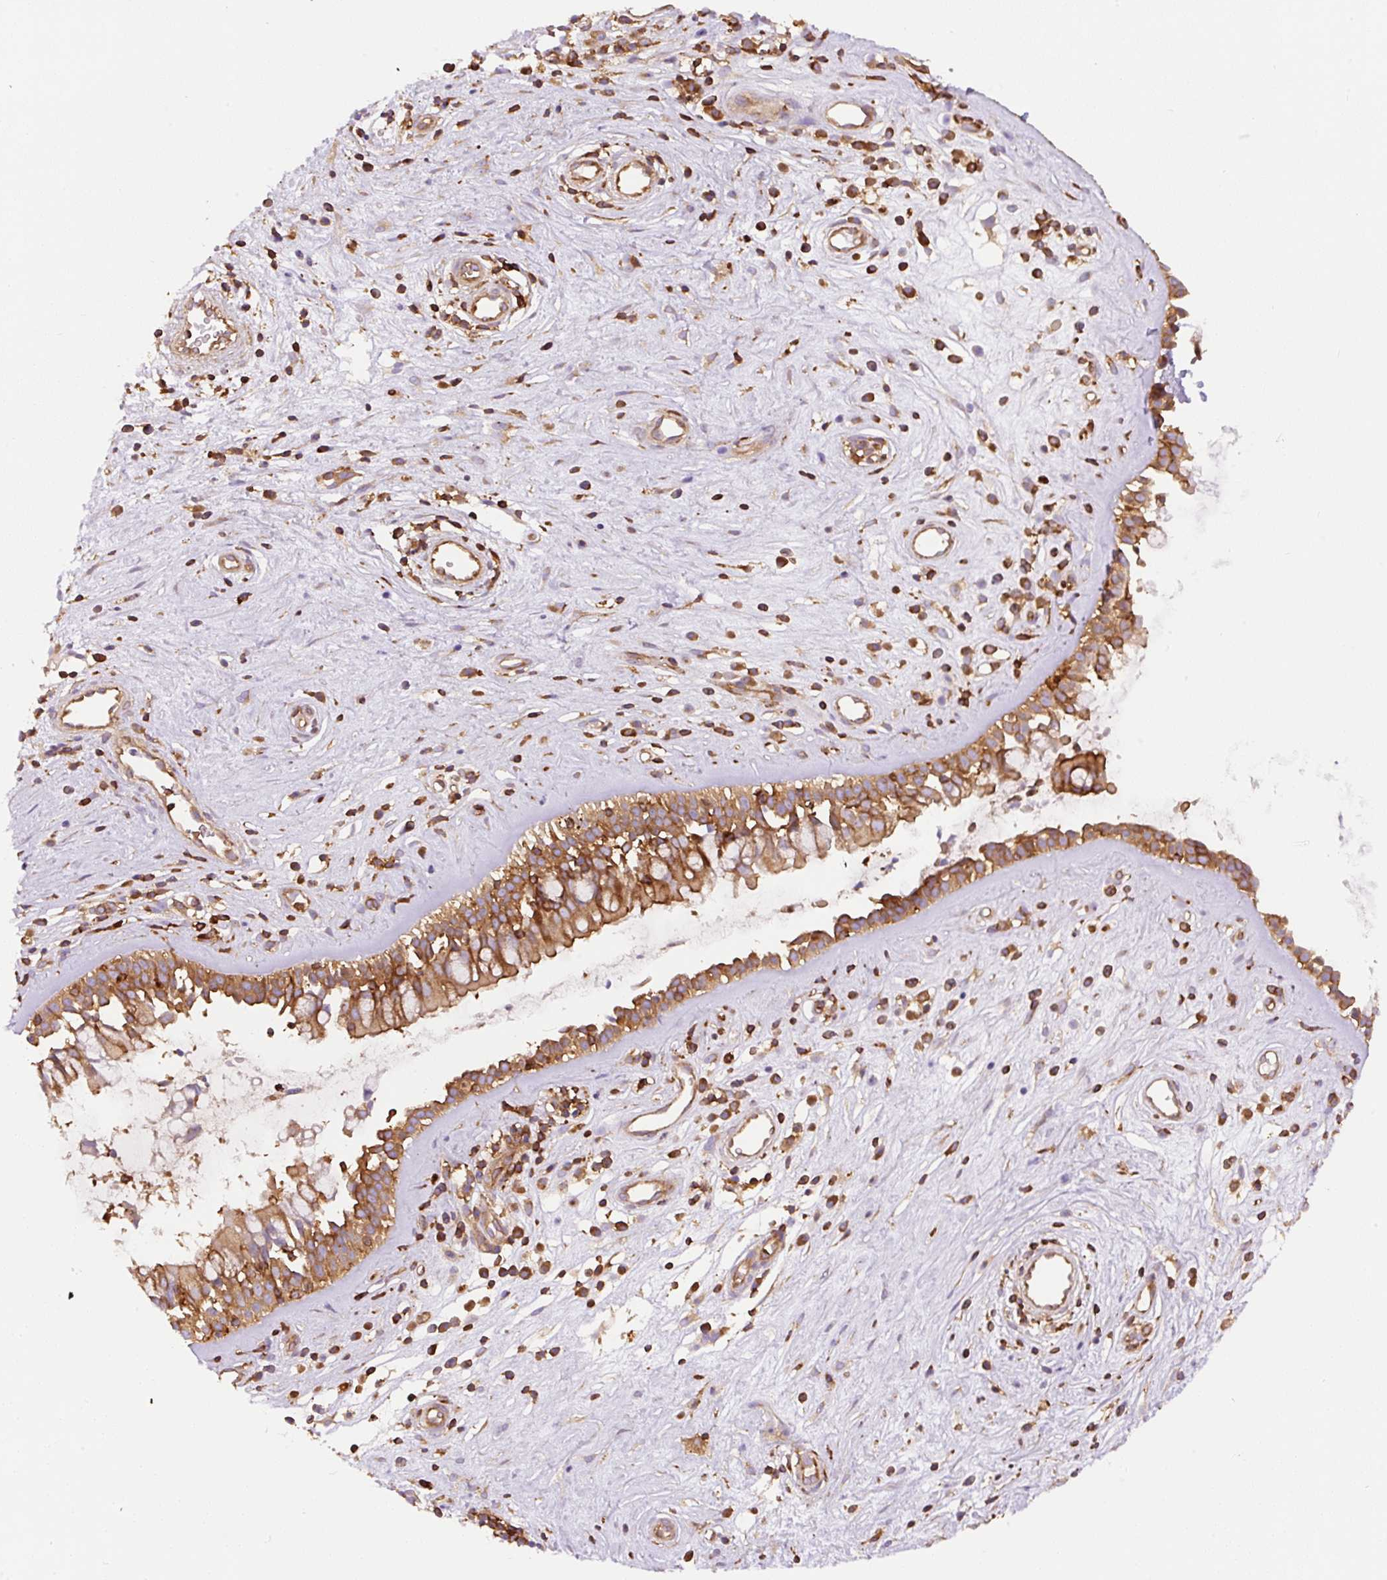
{"staining": {"intensity": "strong", "quantity": ">75%", "location": "cytoplasmic/membranous"}, "tissue": "nasopharynx", "cell_type": "Respiratory epithelial cells", "image_type": "normal", "snomed": [{"axis": "morphology", "description": "Normal tissue, NOS"}, {"axis": "topography", "description": "Nasopharynx"}], "caption": "Immunohistochemical staining of normal human nasopharynx exhibits strong cytoplasmic/membranous protein expression in about >75% of respiratory epithelial cells.", "gene": "DNM2", "patient": {"sex": "male", "age": 32}}